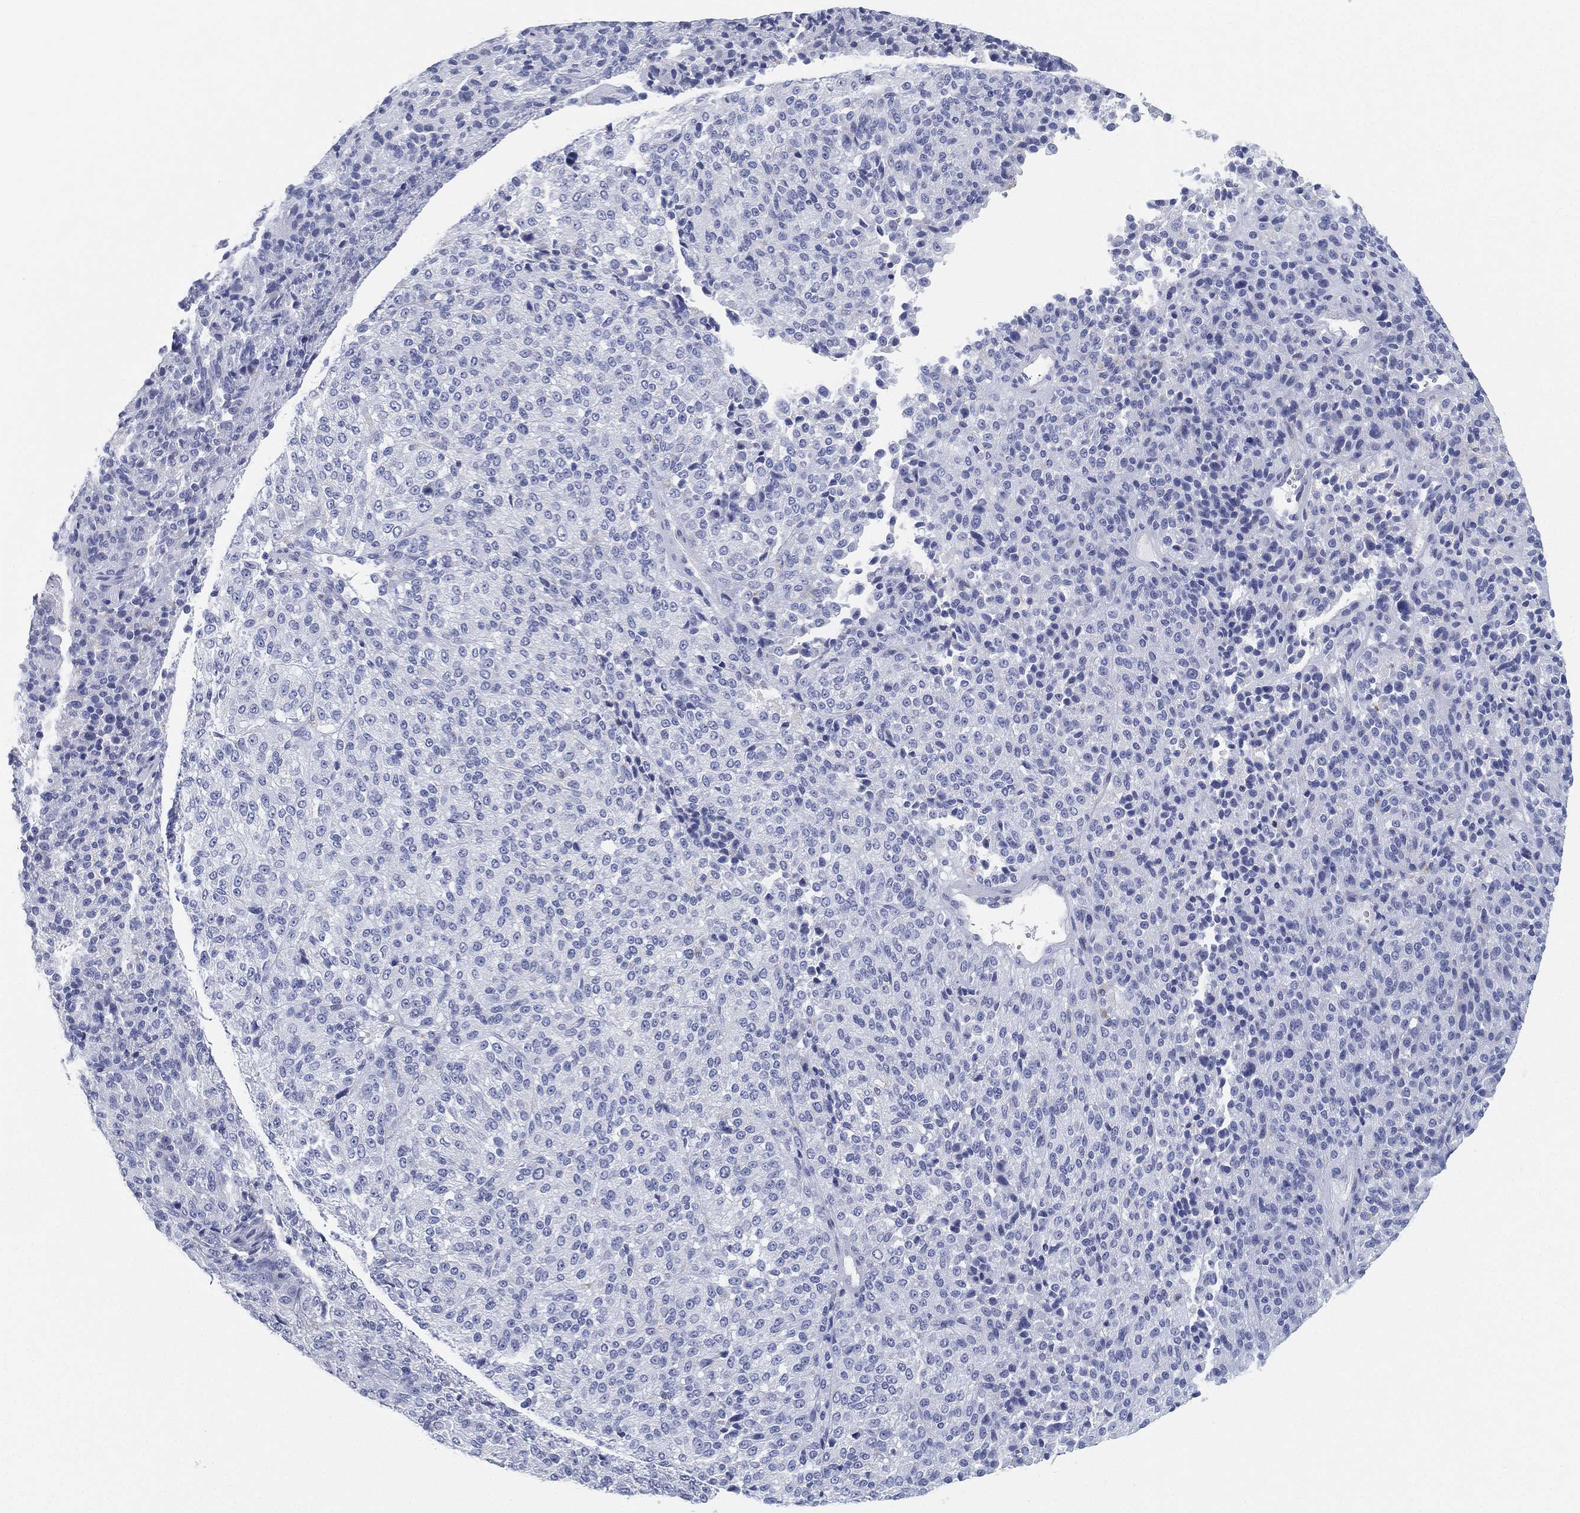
{"staining": {"intensity": "negative", "quantity": "none", "location": "none"}, "tissue": "melanoma", "cell_type": "Tumor cells", "image_type": "cancer", "snomed": [{"axis": "morphology", "description": "Malignant melanoma, Metastatic site"}, {"axis": "topography", "description": "Brain"}], "caption": "Human melanoma stained for a protein using immunohistochemistry (IHC) displays no expression in tumor cells.", "gene": "GPR61", "patient": {"sex": "female", "age": 56}}